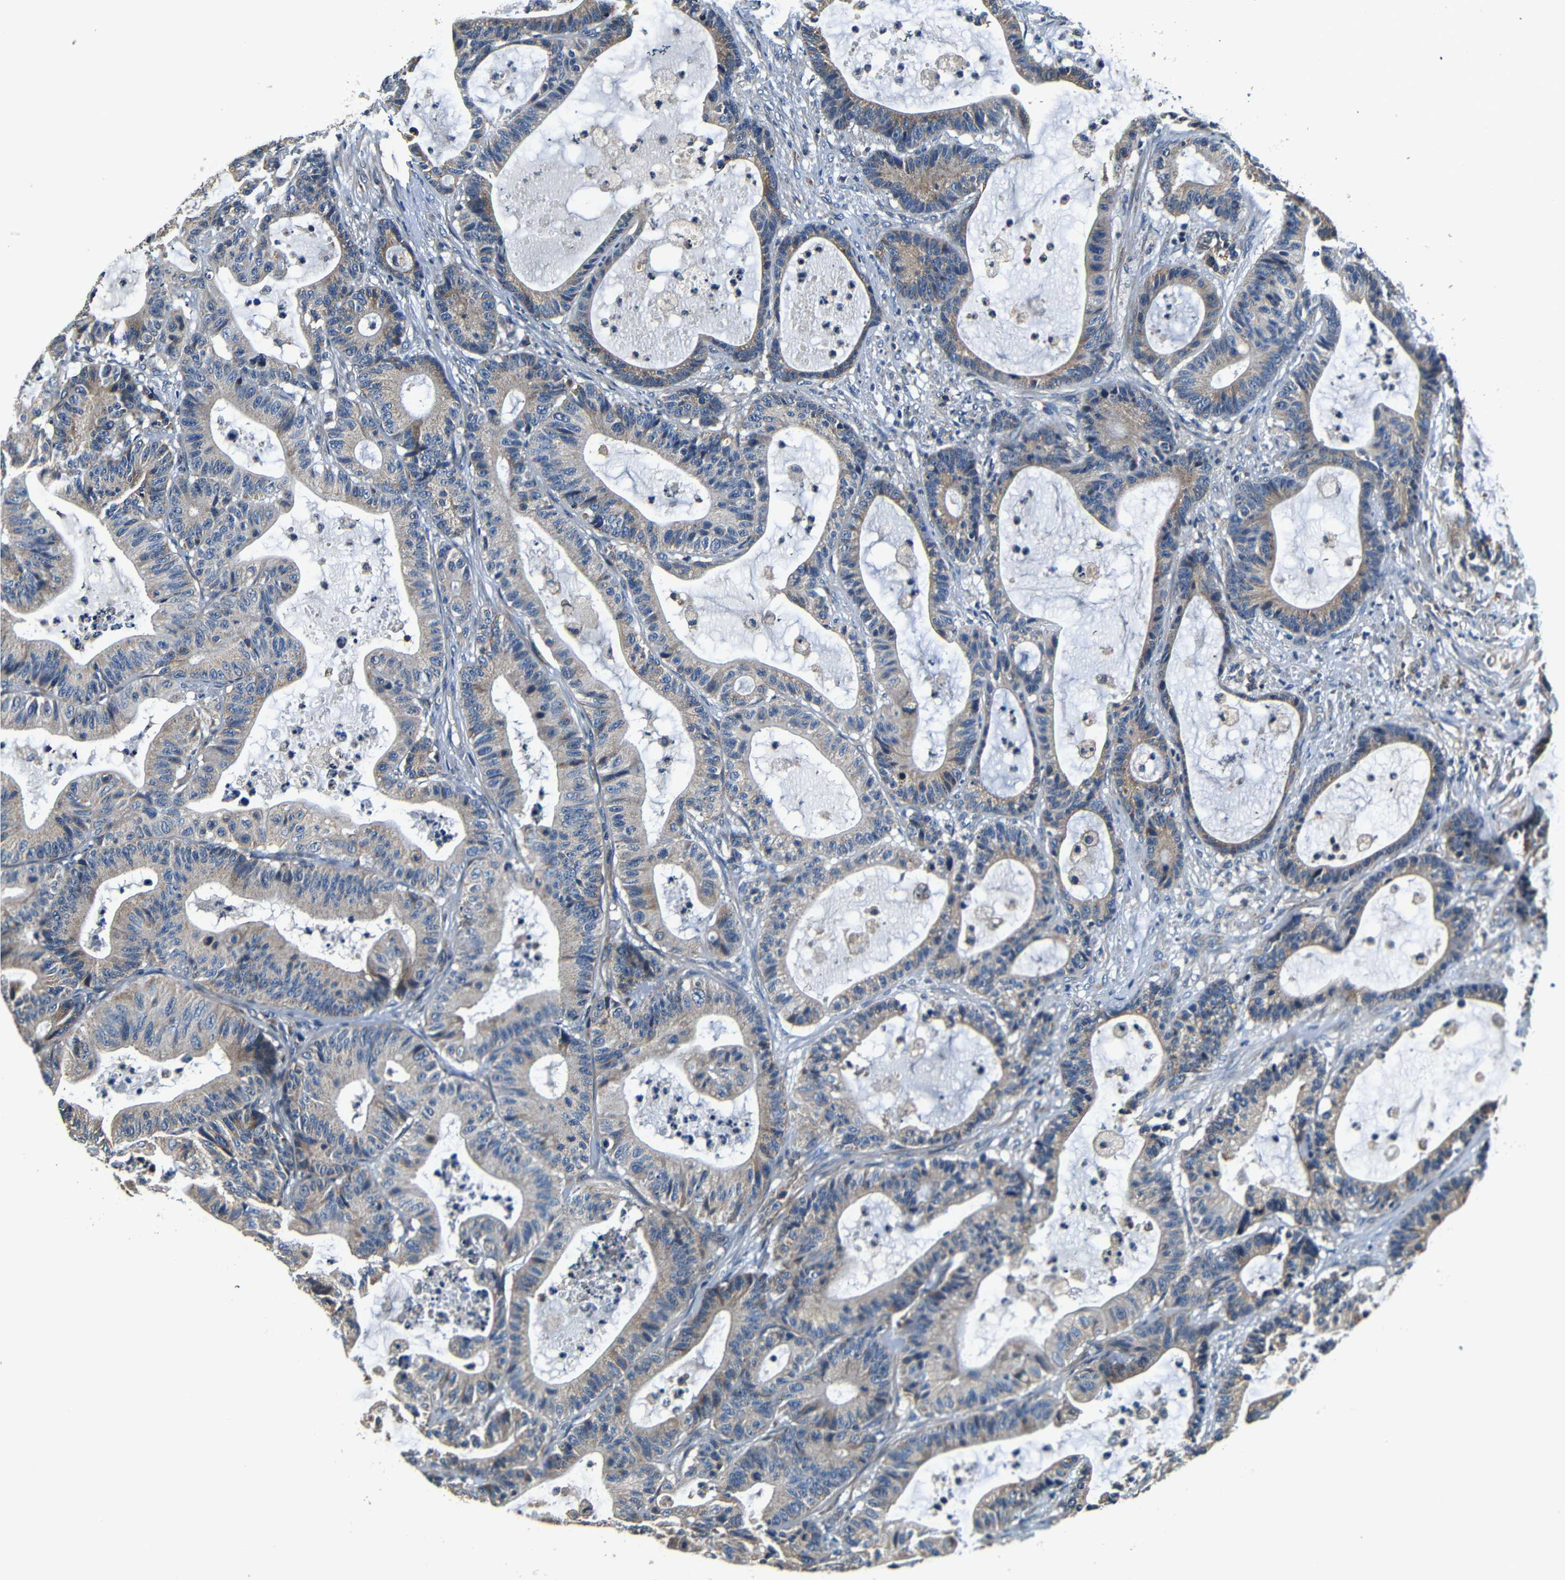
{"staining": {"intensity": "moderate", "quantity": "<25%", "location": "cytoplasmic/membranous"}, "tissue": "colorectal cancer", "cell_type": "Tumor cells", "image_type": "cancer", "snomed": [{"axis": "morphology", "description": "Adenocarcinoma, NOS"}, {"axis": "topography", "description": "Colon"}], "caption": "Human adenocarcinoma (colorectal) stained with a brown dye demonstrates moderate cytoplasmic/membranous positive positivity in approximately <25% of tumor cells.", "gene": "MTX1", "patient": {"sex": "female", "age": 84}}